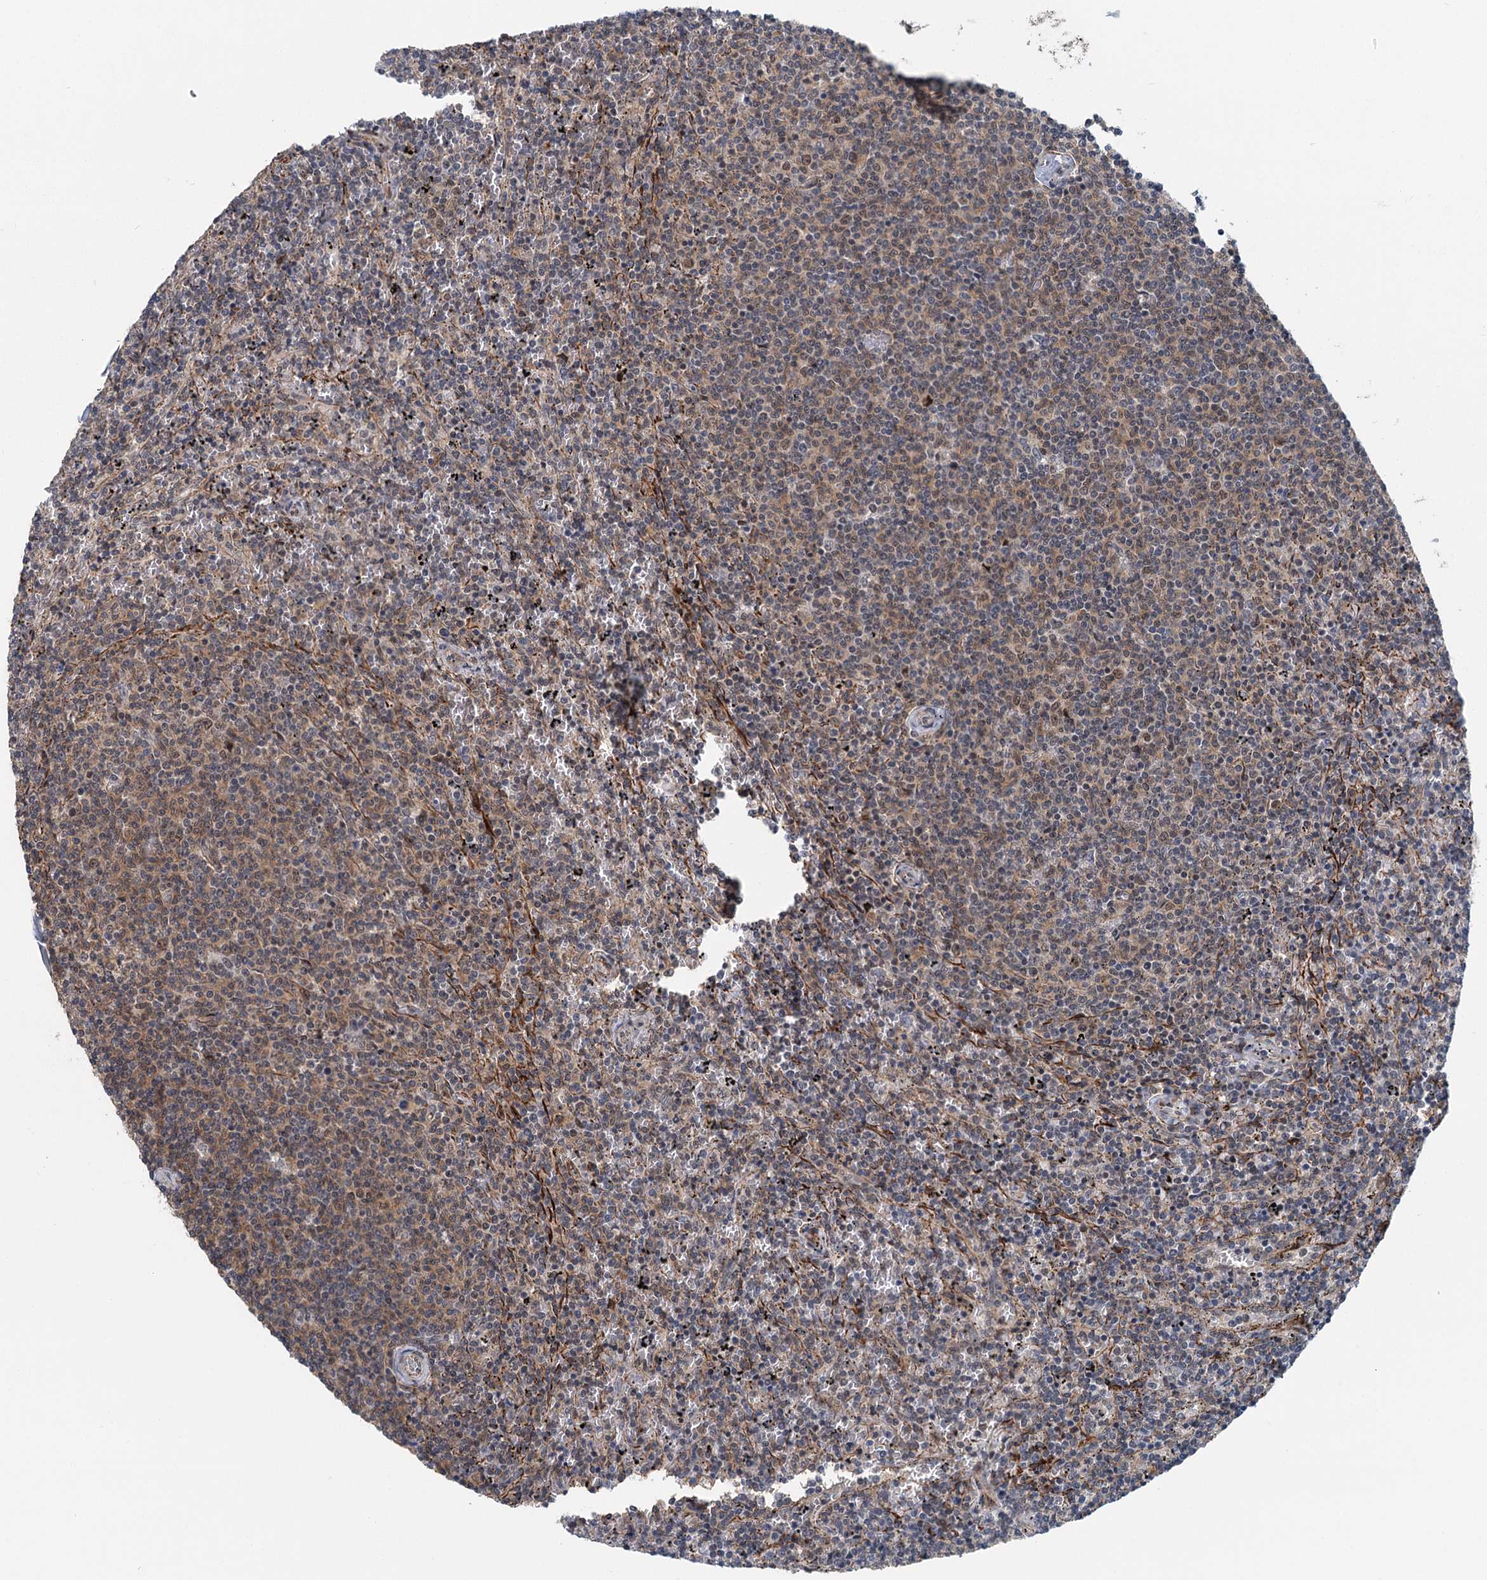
{"staining": {"intensity": "weak", "quantity": "25%-75%", "location": "cytoplasmic/membranous,nuclear"}, "tissue": "lymphoma", "cell_type": "Tumor cells", "image_type": "cancer", "snomed": [{"axis": "morphology", "description": "Malignant lymphoma, non-Hodgkin's type, Low grade"}, {"axis": "topography", "description": "Spleen"}], "caption": "This image reveals immunohistochemistry staining of human lymphoma, with low weak cytoplasmic/membranous and nuclear expression in about 25%-75% of tumor cells.", "gene": "TAS2R42", "patient": {"sex": "female", "age": 50}}